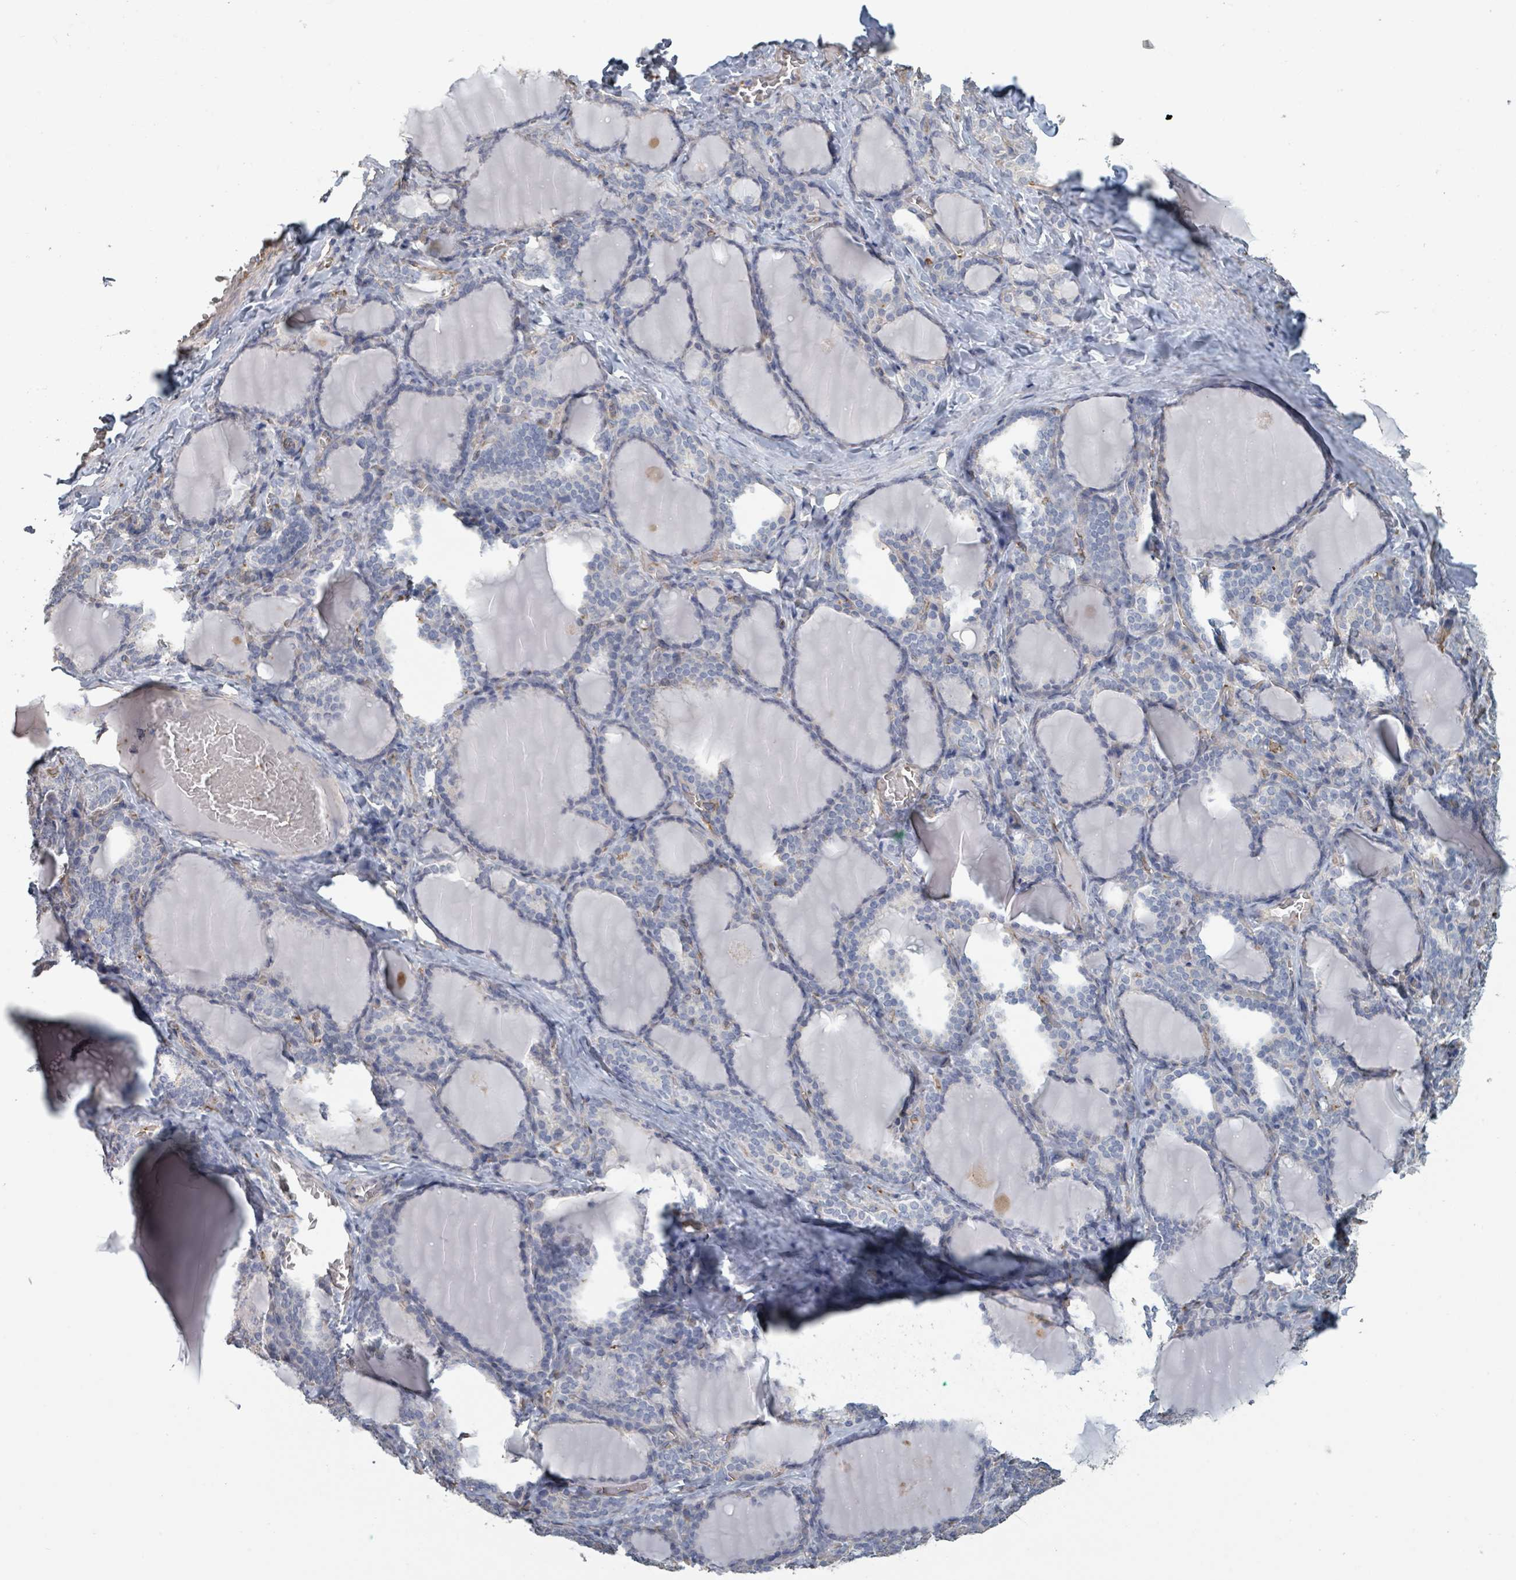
{"staining": {"intensity": "negative", "quantity": "none", "location": "none"}, "tissue": "thyroid gland", "cell_type": "Glandular cells", "image_type": "normal", "snomed": [{"axis": "morphology", "description": "Normal tissue, NOS"}, {"axis": "topography", "description": "Thyroid gland"}], "caption": "High power microscopy micrograph of an immunohistochemistry micrograph of normal thyroid gland, revealing no significant expression in glandular cells.", "gene": "PLAUR", "patient": {"sex": "female", "age": 31}}